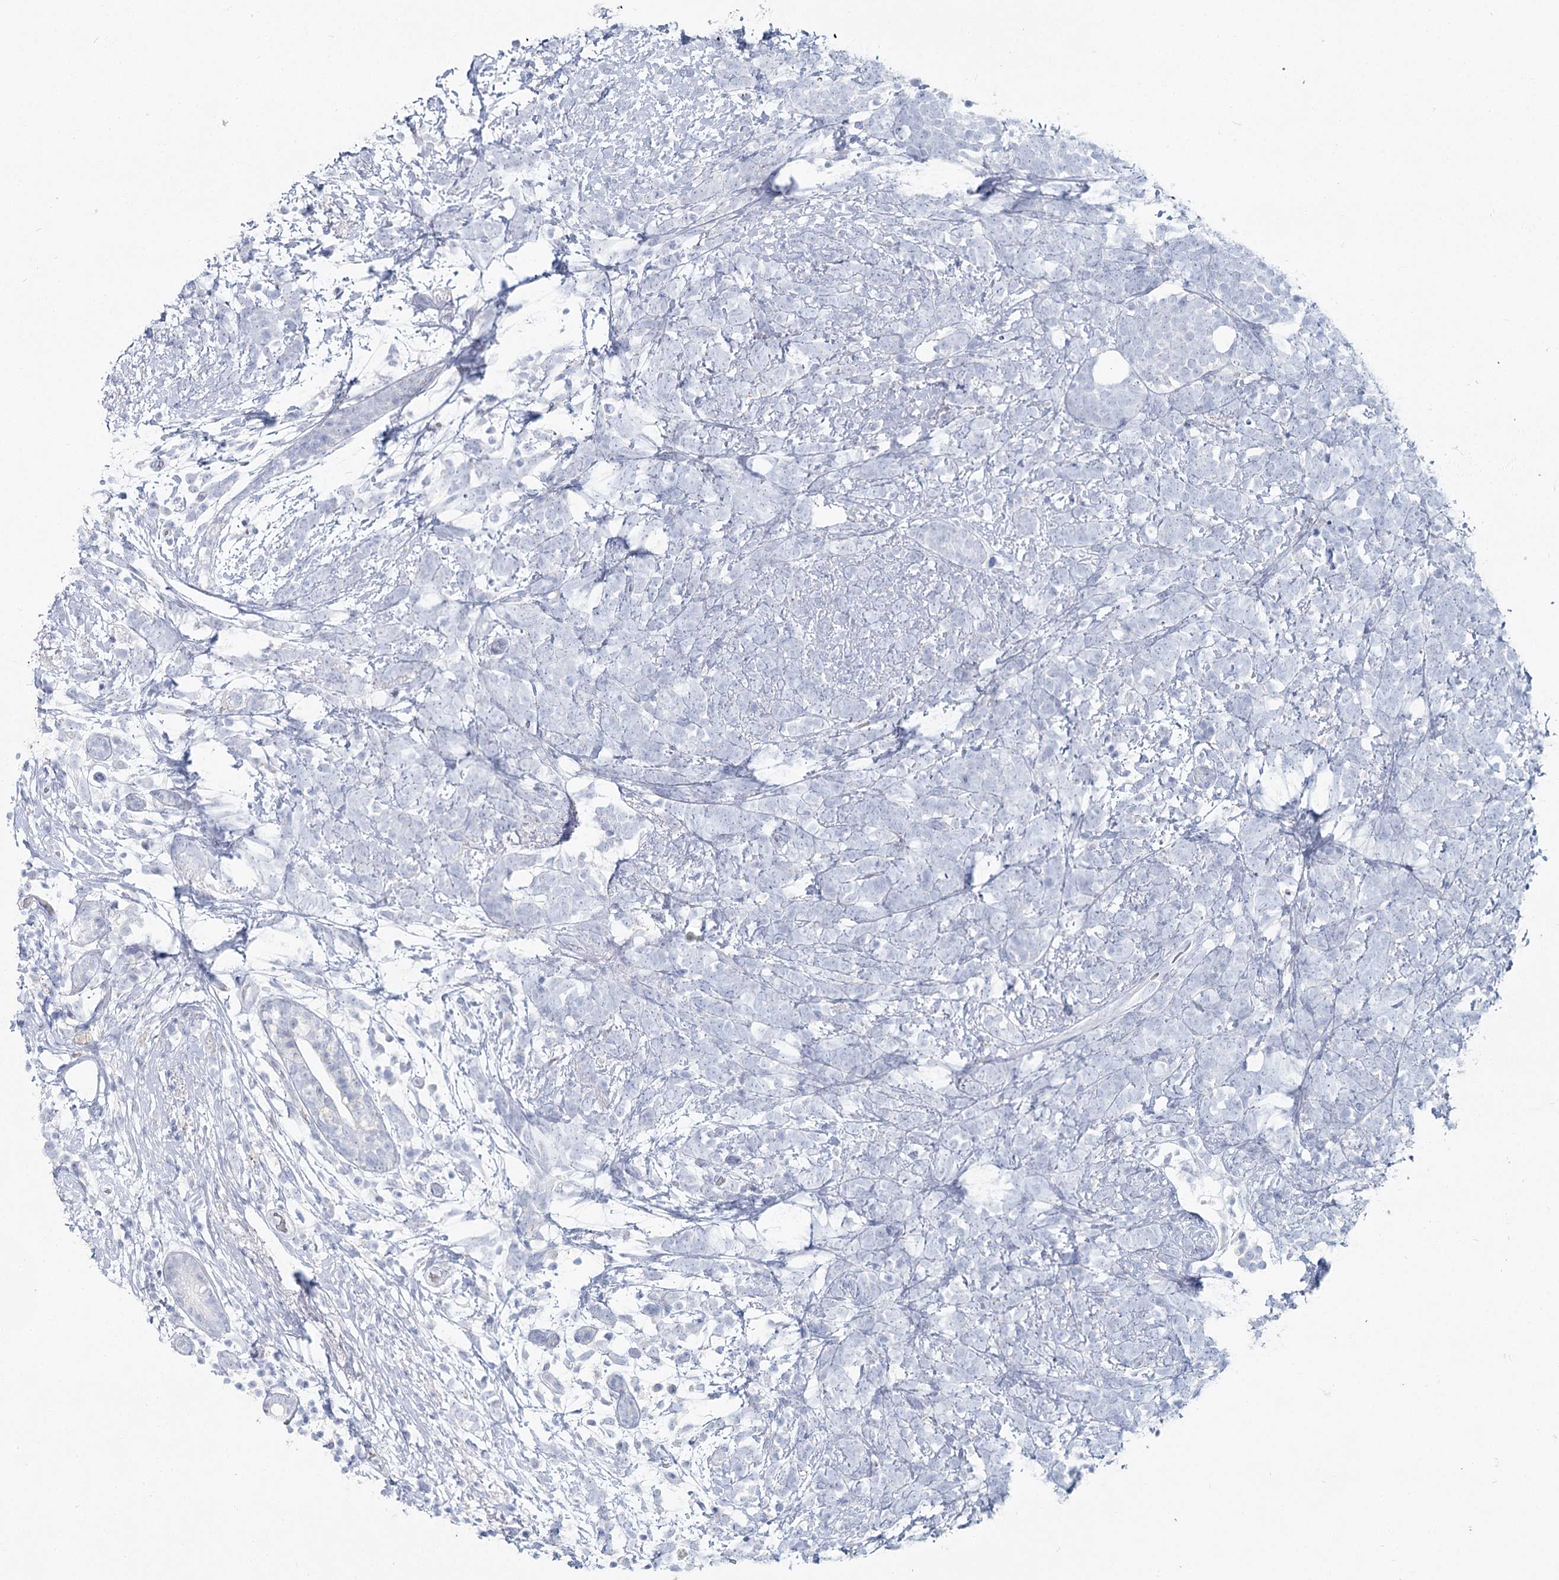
{"staining": {"intensity": "negative", "quantity": "none", "location": "none"}, "tissue": "breast cancer", "cell_type": "Tumor cells", "image_type": "cancer", "snomed": [{"axis": "morphology", "description": "Lobular carcinoma"}, {"axis": "topography", "description": "Breast"}], "caption": "An IHC histopathology image of breast cancer is shown. There is no staining in tumor cells of breast cancer.", "gene": "IFIT5", "patient": {"sex": "female", "age": 58}}